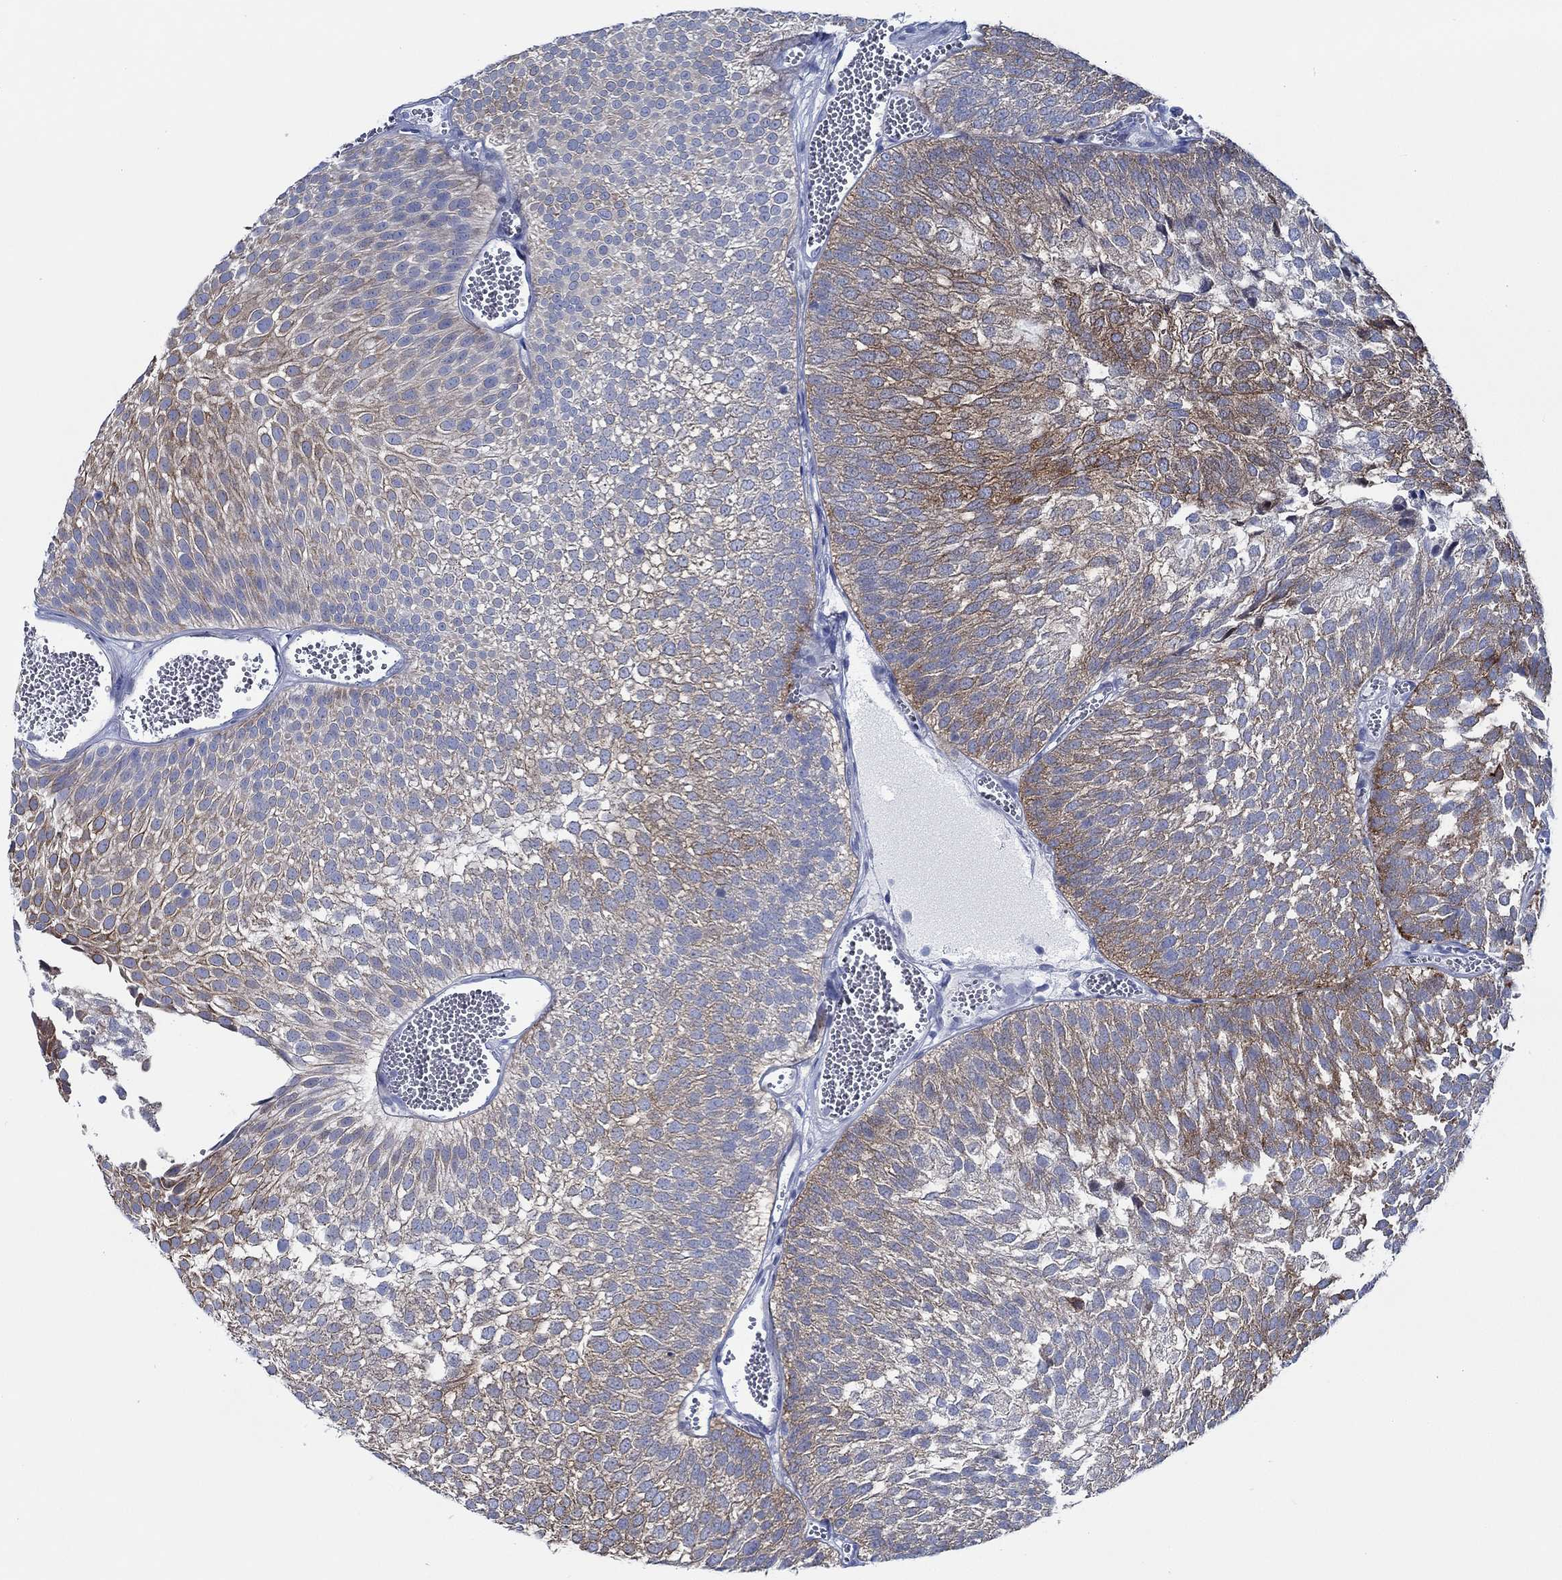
{"staining": {"intensity": "moderate", "quantity": "<25%", "location": "cytoplasmic/membranous"}, "tissue": "urothelial cancer", "cell_type": "Tumor cells", "image_type": "cancer", "snomed": [{"axis": "morphology", "description": "Urothelial carcinoma, Low grade"}, {"axis": "topography", "description": "Urinary bladder"}], "caption": "Urothelial cancer stained with DAB IHC displays low levels of moderate cytoplasmic/membranous expression in about <25% of tumor cells. The protein of interest is stained brown, and the nuclei are stained in blue (DAB (3,3'-diaminobenzidine) IHC with brightfield microscopy, high magnification).", "gene": "SVEP1", "patient": {"sex": "male", "age": 52}}